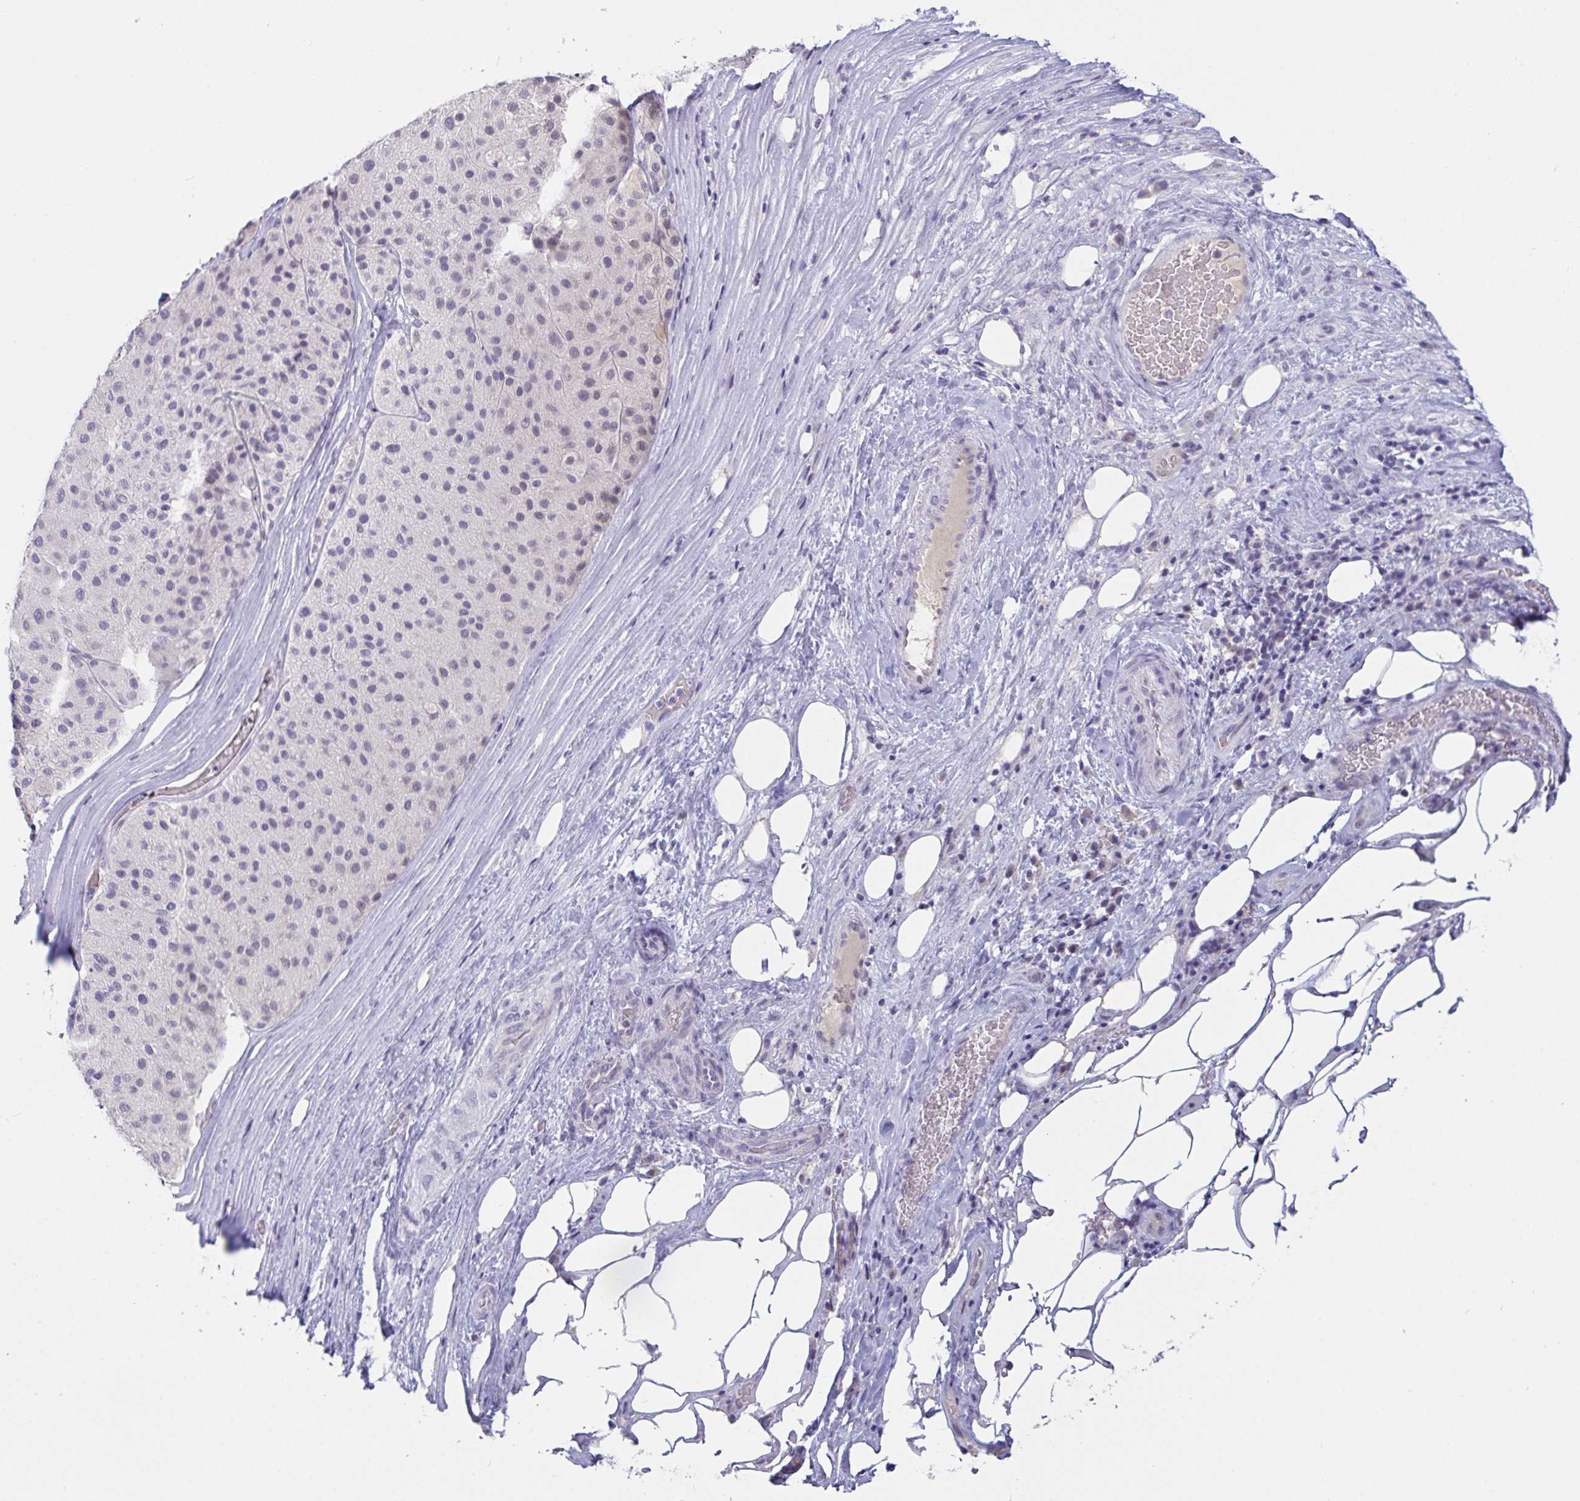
{"staining": {"intensity": "negative", "quantity": "none", "location": "none"}, "tissue": "melanoma", "cell_type": "Tumor cells", "image_type": "cancer", "snomed": [{"axis": "morphology", "description": "Malignant melanoma, Metastatic site"}, {"axis": "topography", "description": "Smooth muscle"}], "caption": "Human melanoma stained for a protein using IHC displays no expression in tumor cells.", "gene": "MYC", "patient": {"sex": "male", "age": 41}}